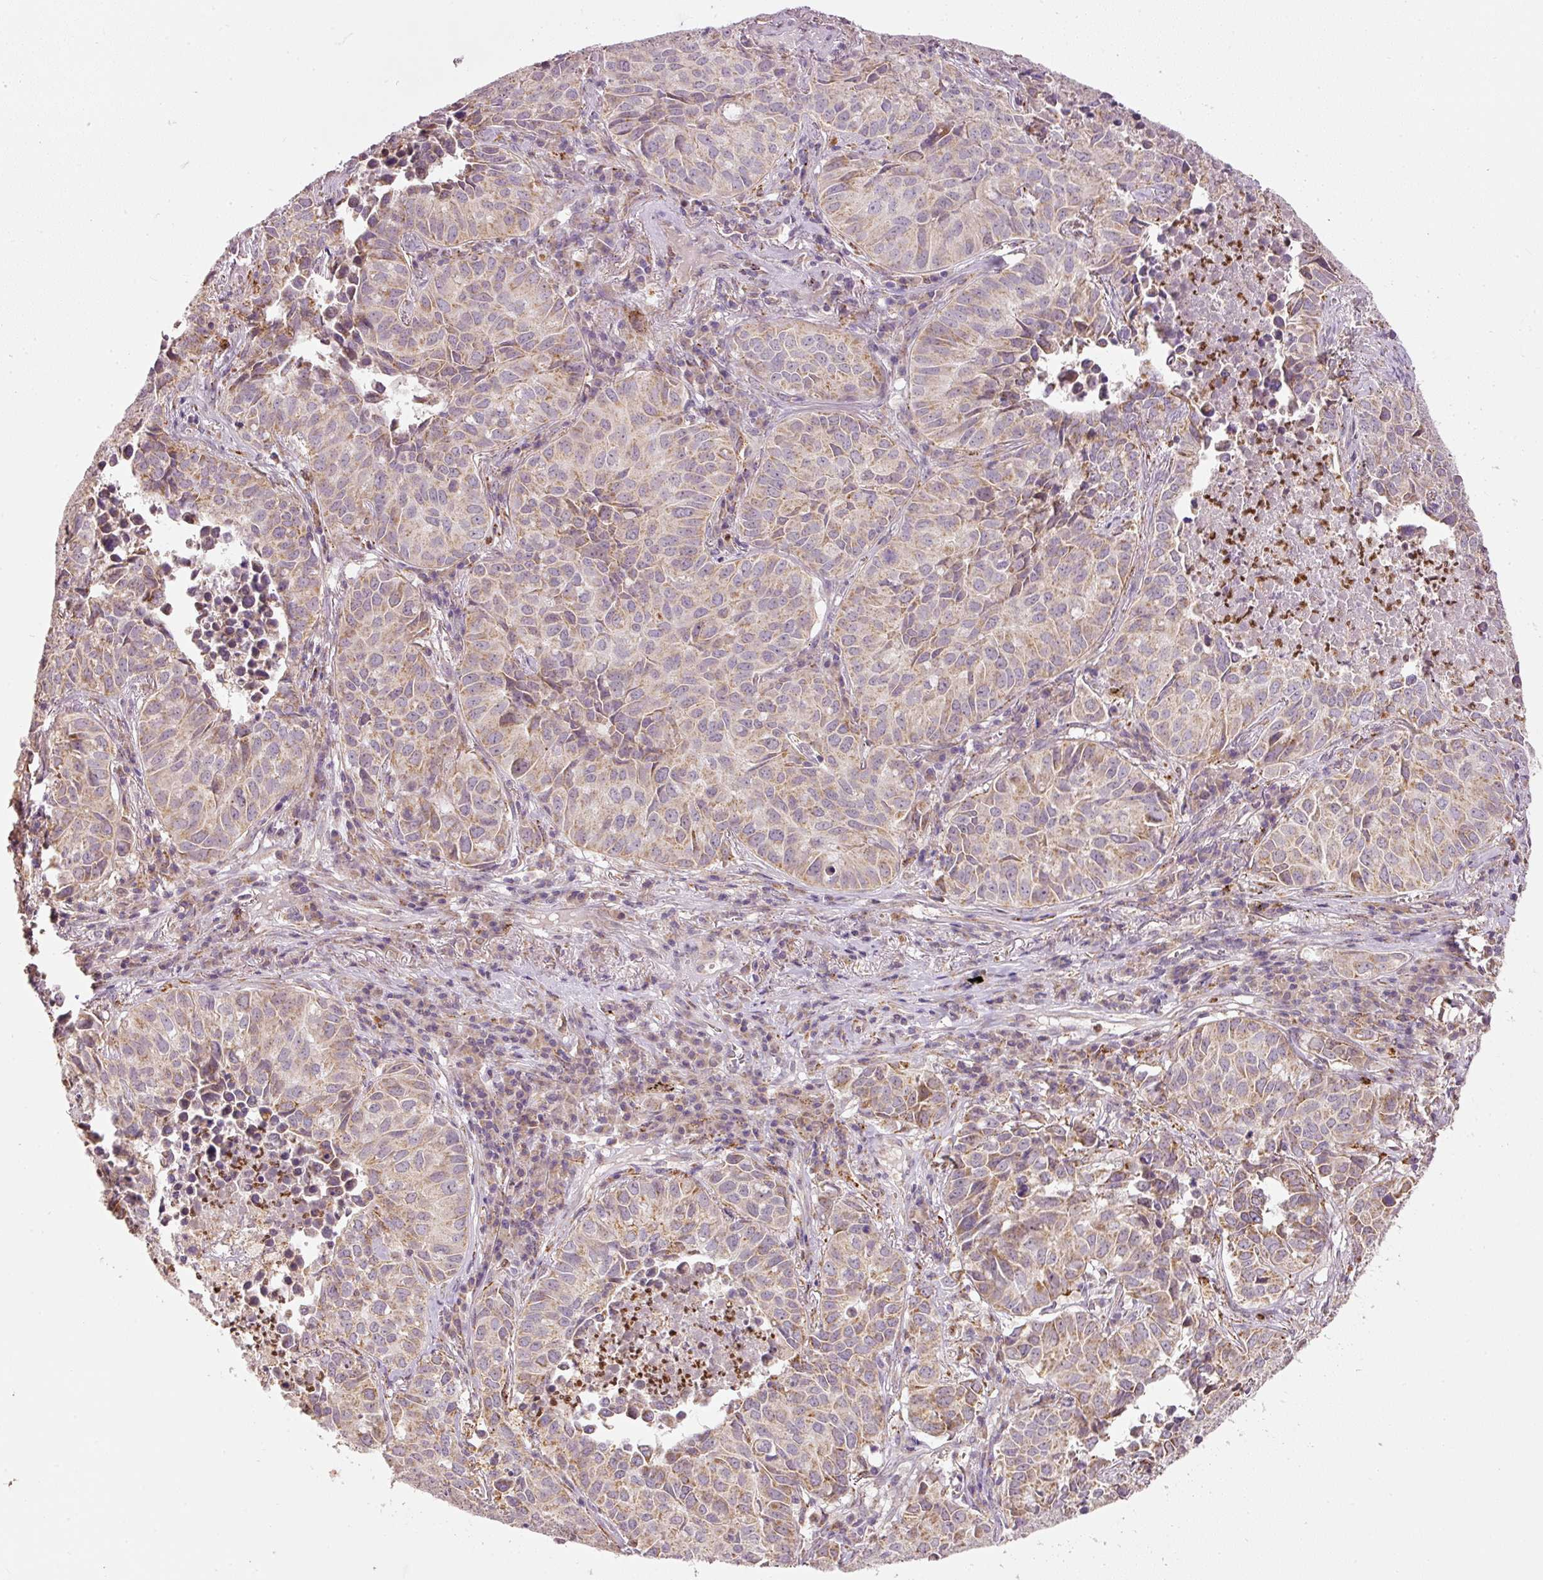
{"staining": {"intensity": "weak", "quantity": "25%-75%", "location": "cytoplasmic/membranous"}, "tissue": "lung cancer", "cell_type": "Tumor cells", "image_type": "cancer", "snomed": [{"axis": "morphology", "description": "Adenocarcinoma, NOS"}, {"axis": "topography", "description": "Lung"}], "caption": "Immunohistochemical staining of lung cancer (adenocarcinoma) displays low levels of weak cytoplasmic/membranous positivity in approximately 25%-75% of tumor cells.", "gene": "MTHFD1L", "patient": {"sex": "female", "age": 50}}